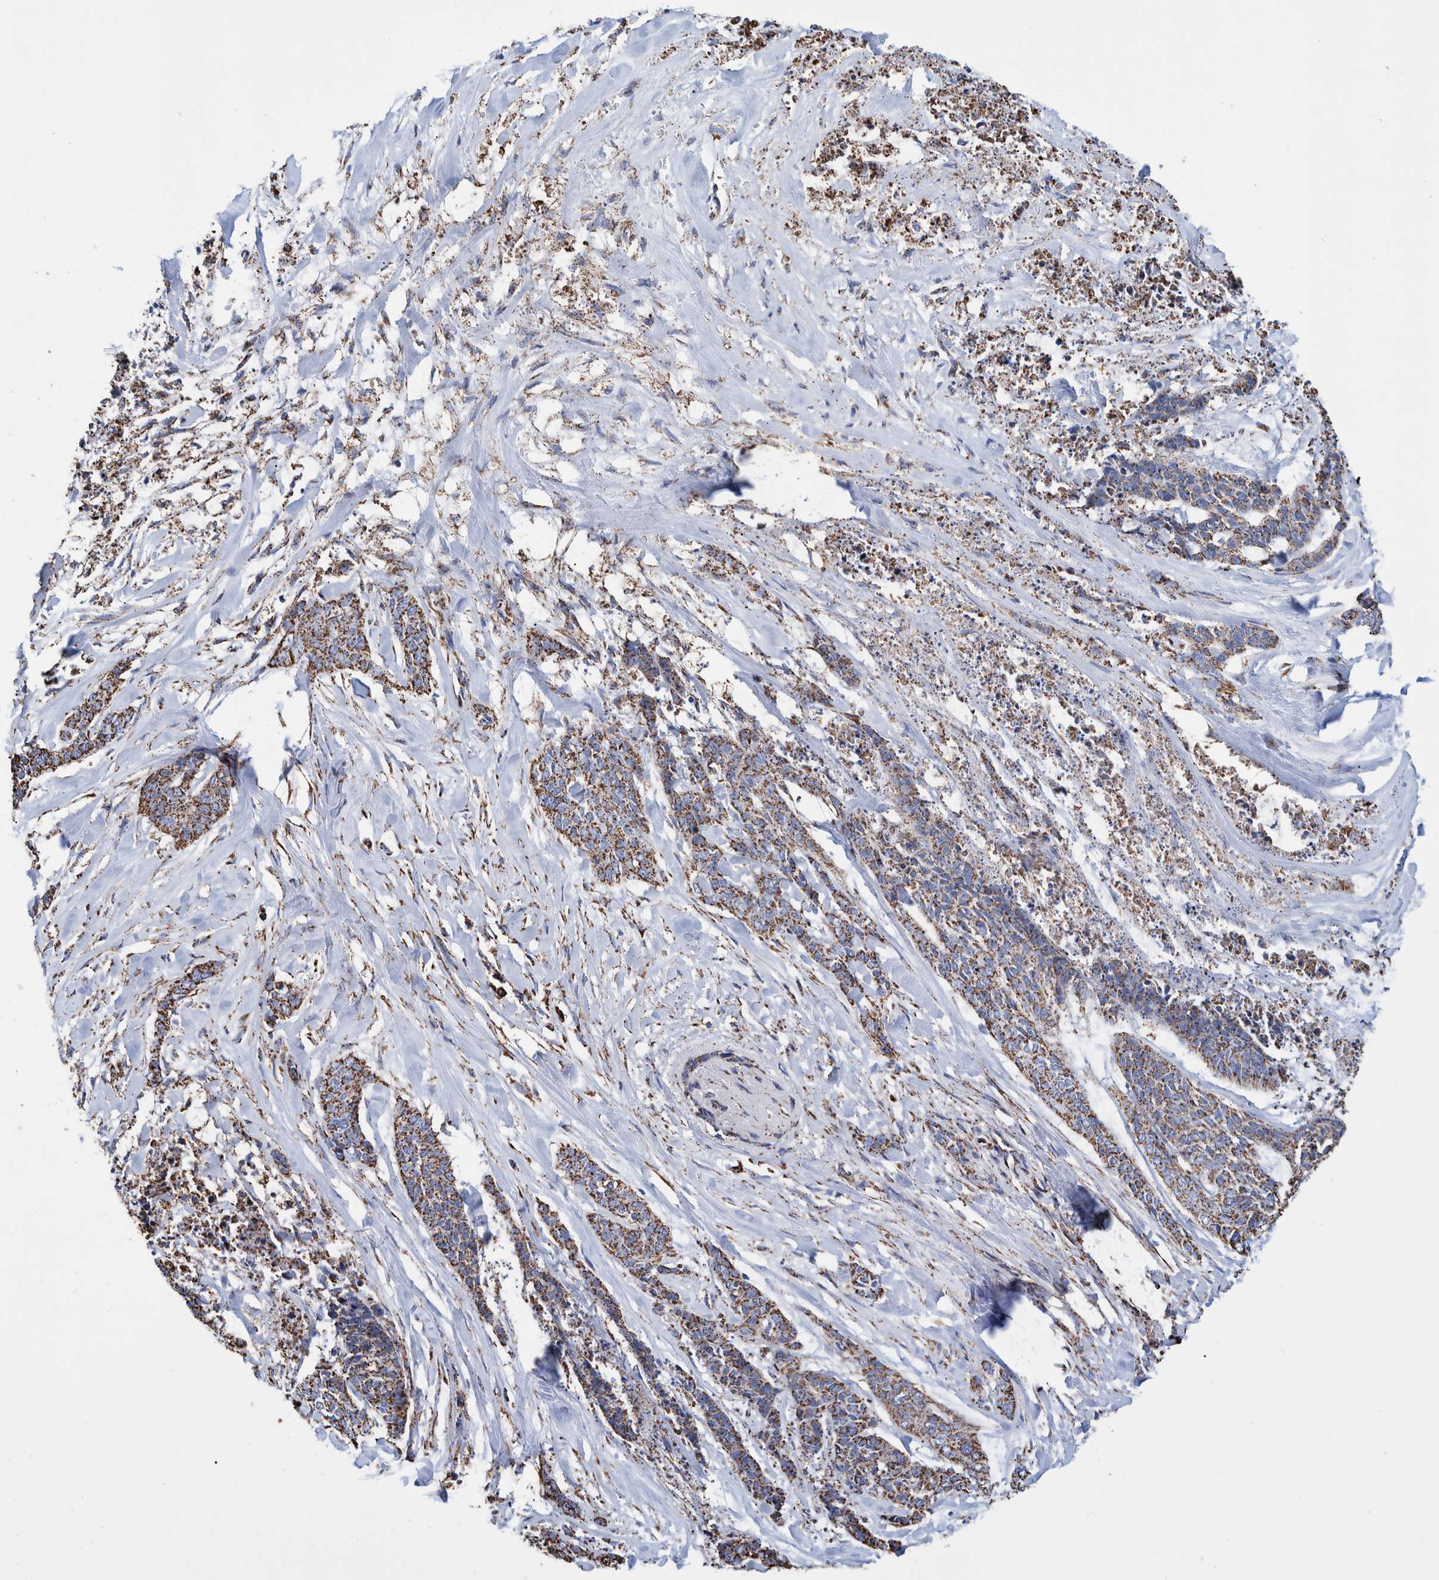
{"staining": {"intensity": "strong", "quantity": ">75%", "location": "cytoplasmic/membranous"}, "tissue": "skin cancer", "cell_type": "Tumor cells", "image_type": "cancer", "snomed": [{"axis": "morphology", "description": "Basal cell carcinoma"}, {"axis": "topography", "description": "Skin"}], "caption": "Skin cancer (basal cell carcinoma) stained with immunohistochemistry (IHC) shows strong cytoplasmic/membranous staining in about >75% of tumor cells. The protein is stained brown, and the nuclei are stained in blue (DAB IHC with brightfield microscopy, high magnification).", "gene": "VPS26C", "patient": {"sex": "female", "age": 64}}